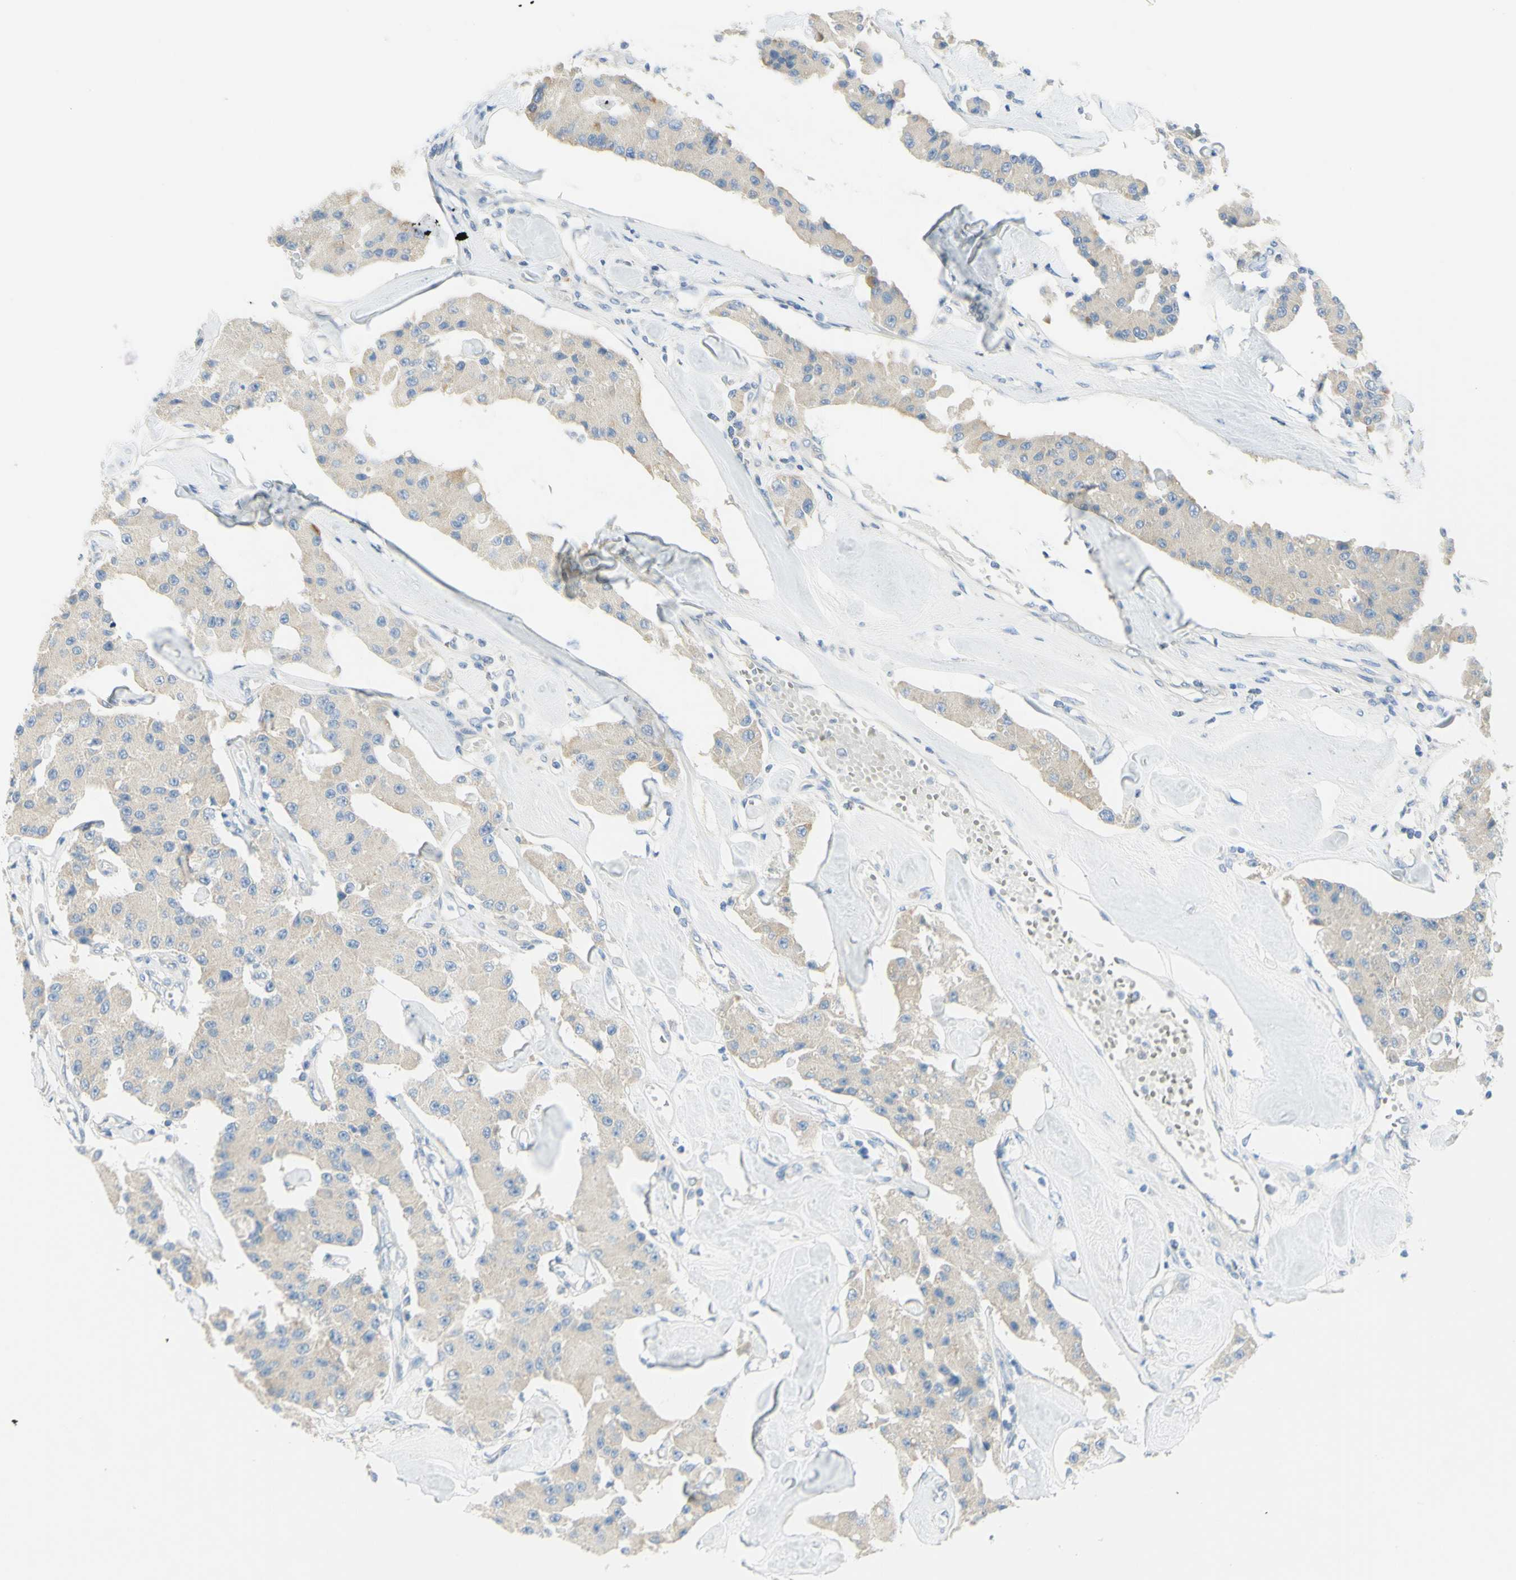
{"staining": {"intensity": "weak", "quantity": ">75%", "location": "cytoplasmic/membranous"}, "tissue": "carcinoid", "cell_type": "Tumor cells", "image_type": "cancer", "snomed": [{"axis": "morphology", "description": "Carcinoid, malignant, NOS"}, {"axis": "topography", "description": "Pancreas"}], "caption": "Protein staining by IHC exhibits weak cytoplasmic/membranous positivity in about >75% of tumor cells in carcinoid (malignant). The protein is shown in brown color, while the nuclei are stained blue.", "gene": "GCNT3", "patient": {"sex": "male", "age": 41}}